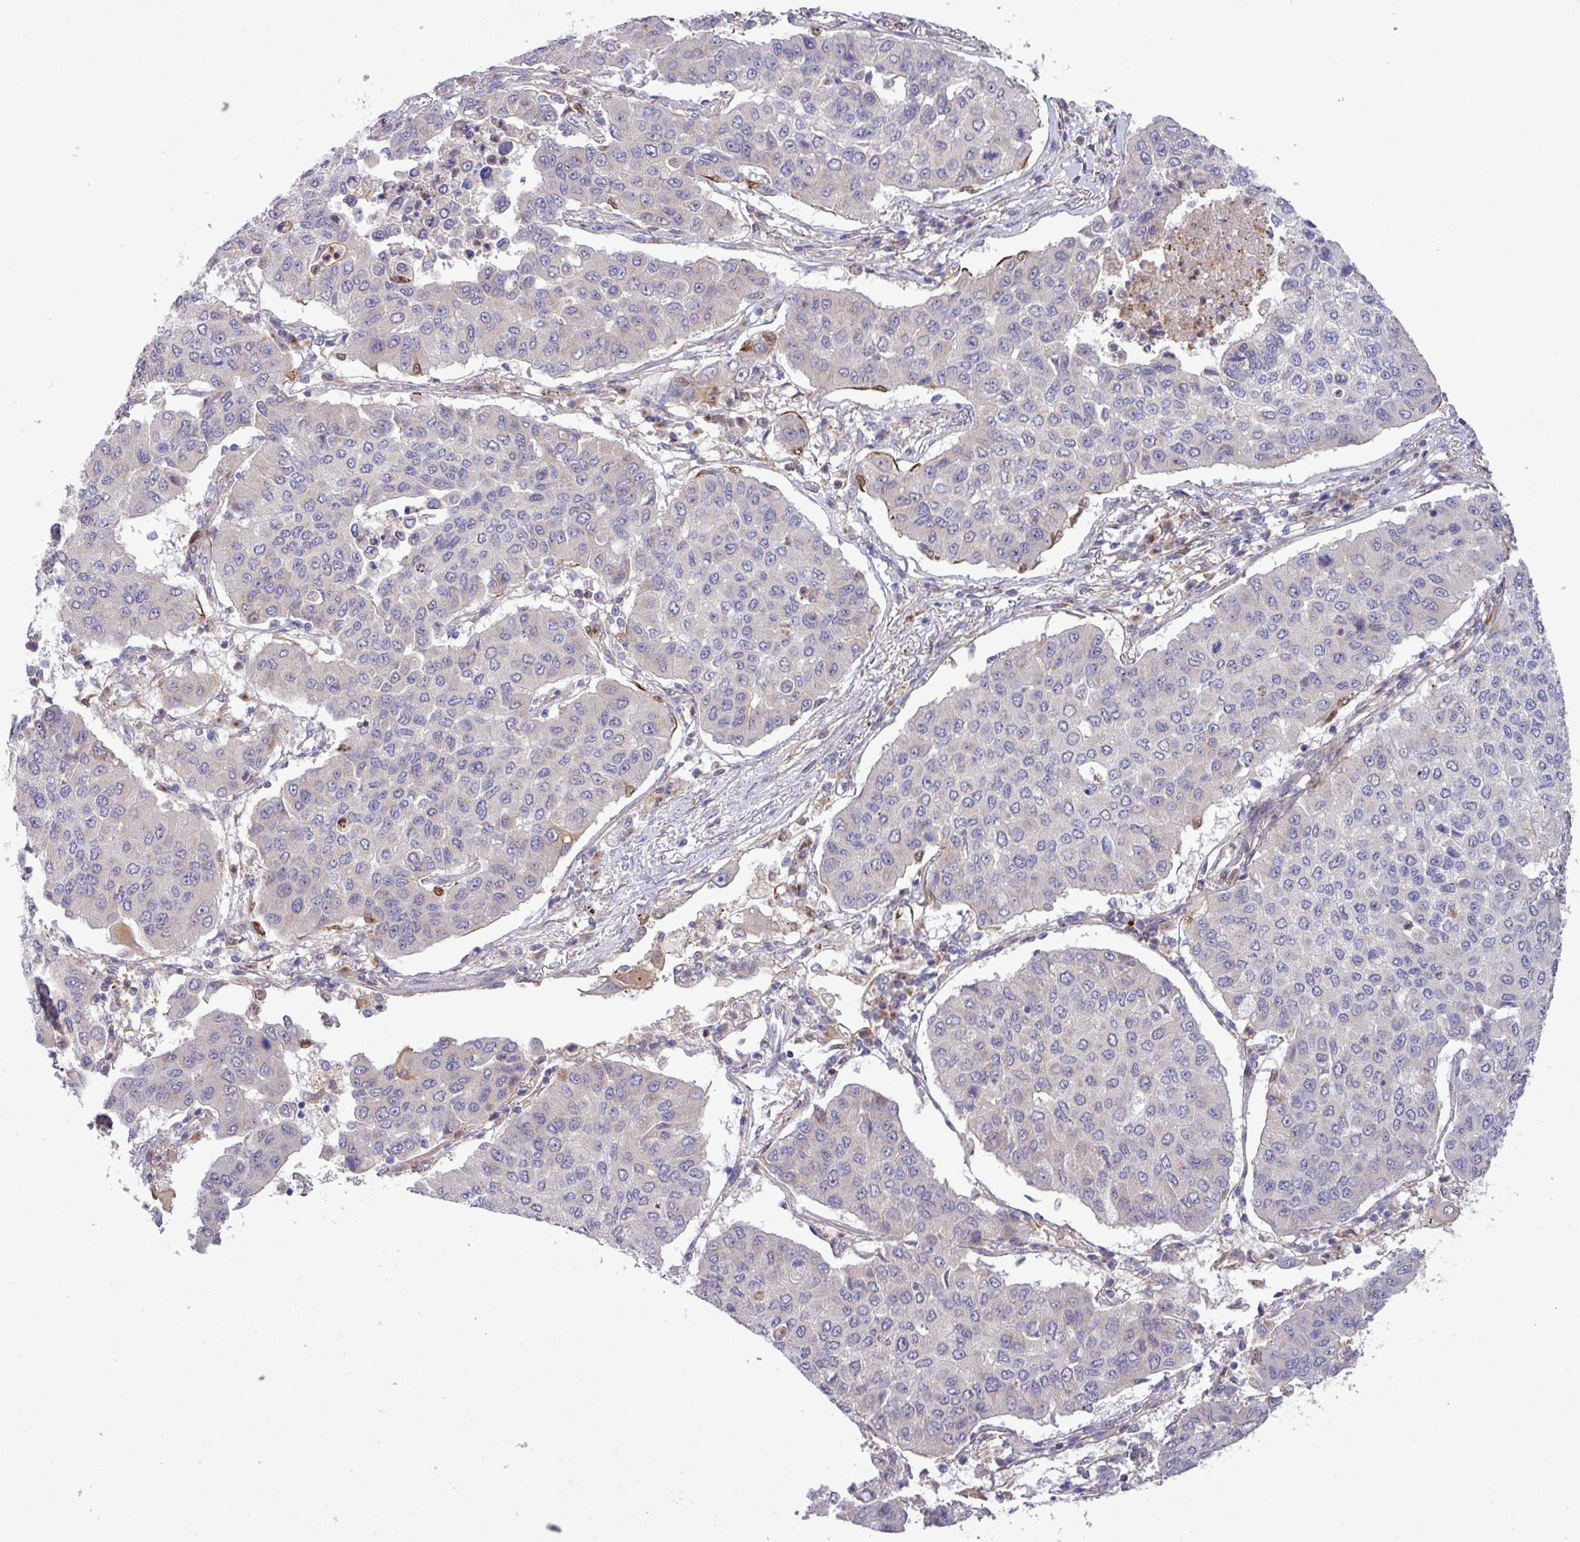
{"staining": {"intensity": "negative", "quantity": "none", "location": "none"}, "tissue": "lung cancer", "cell_type": "Tumor cells", "image_type": "cancer", "snomed": [{"axis": "morphology", "description": "Squamous cell carcinoma, NOS"}, {"axis": "topography", "description": "Lung"}], "caption": "Immunohistochemistry (IHC) histopathology image of squamous cell carcinoma (lung) stained for a protein (brown), which displays no staining in tumor cells.", "gene": "CNTRL", "patient": {"sex": "male", "age": 74}}